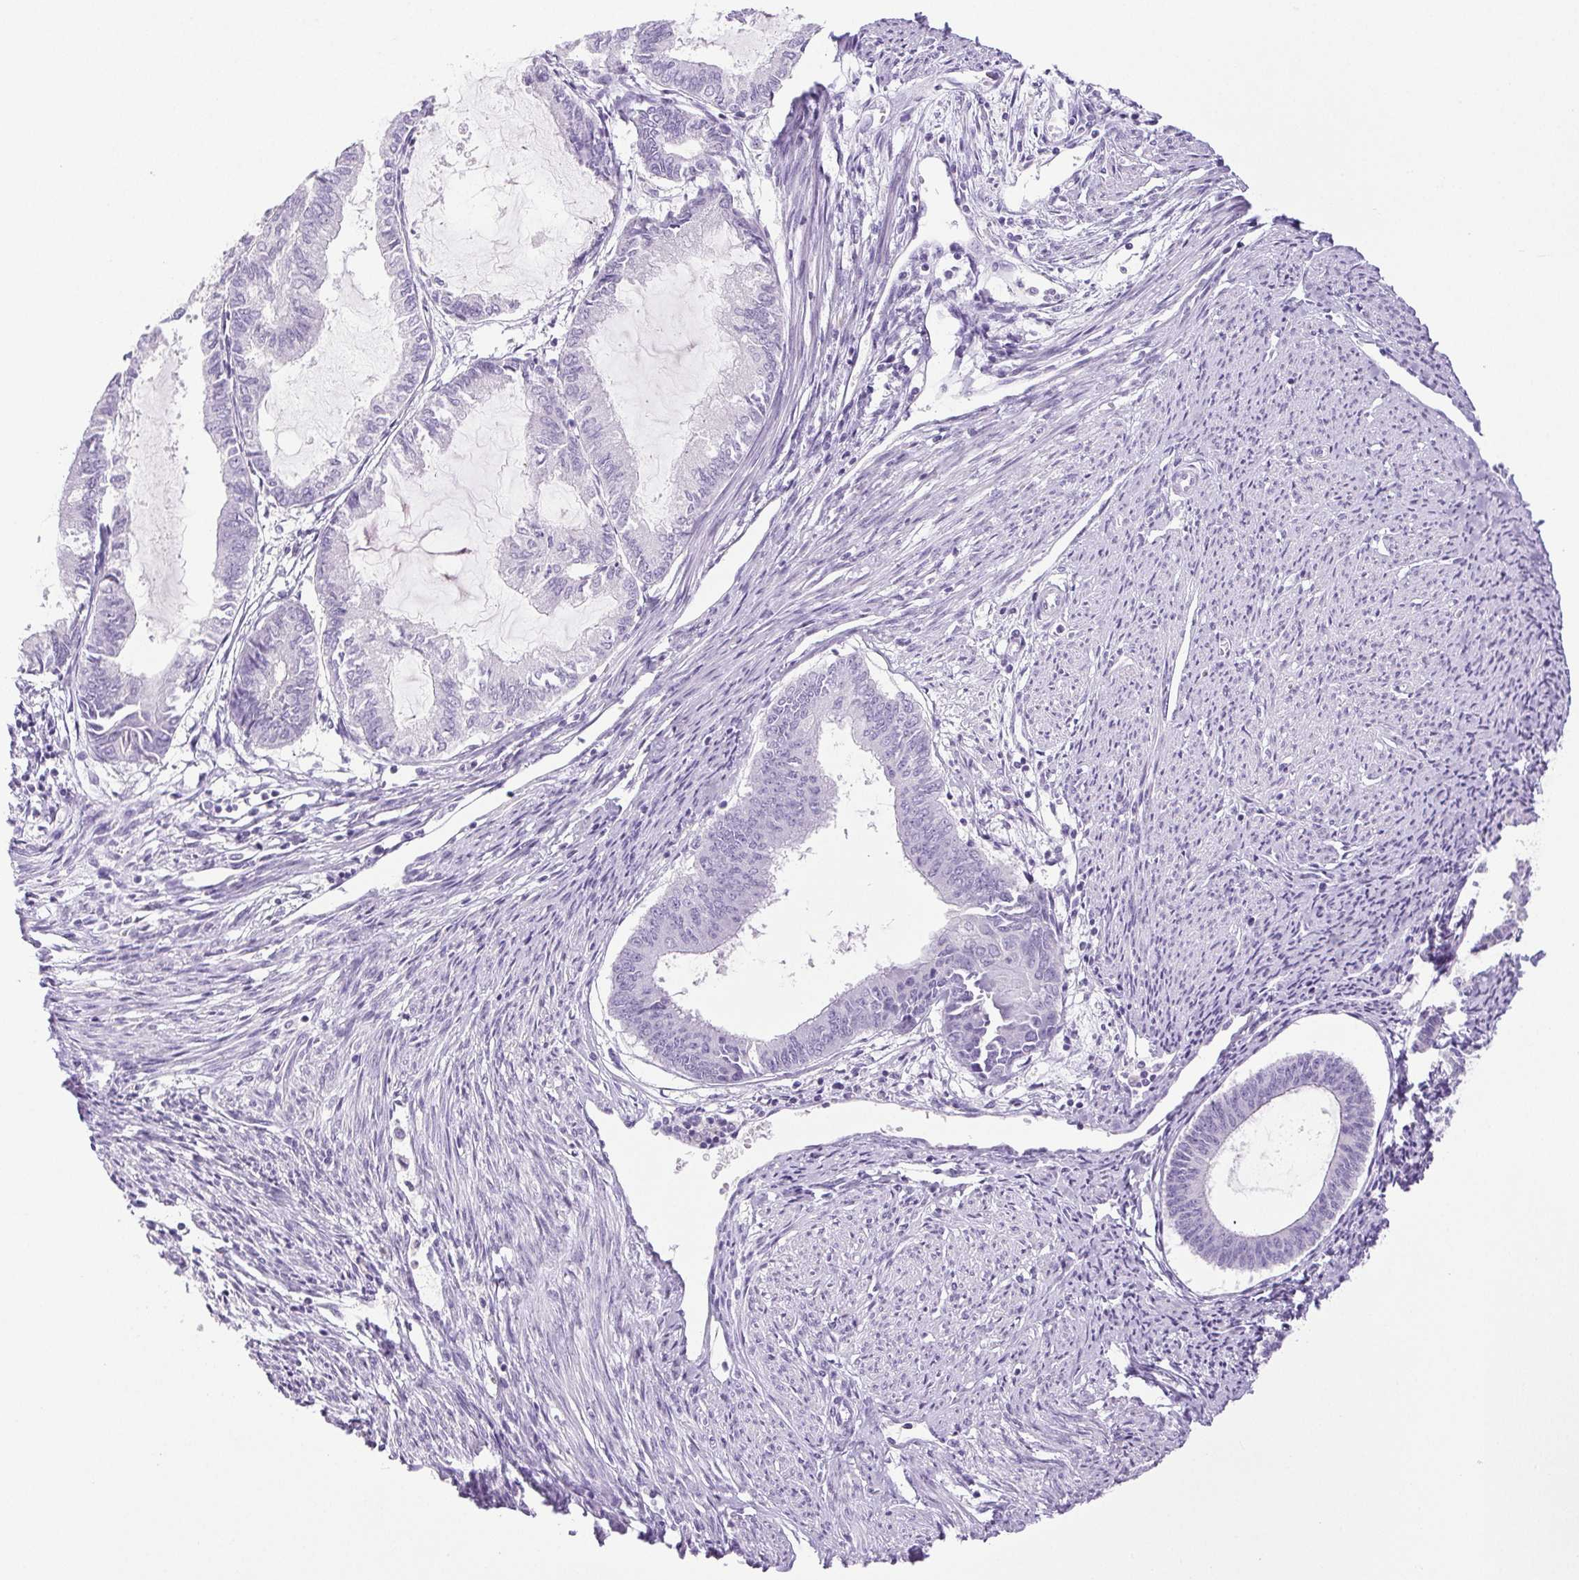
{"staining": {"intensity": "negative", "quantity": "none", "location": "none"}, "tissue": "endometrial cancer", "cell_type": "Tumor cells", "image_type": "cancer", "snomed": [{"axis": "morphology", "description": "Adenocarcinoma, NOS"}, {"axis": "topography", "description": "Endometrium"}], "caption": "There is no significant positivity in tumor cells of endometrial cancer. (Brightfield microscopy of DAB immunohistochemistry (IHC) at high magnification).", "gene": "HLA-G", "patient": {"sex": "female", "age": 86}}